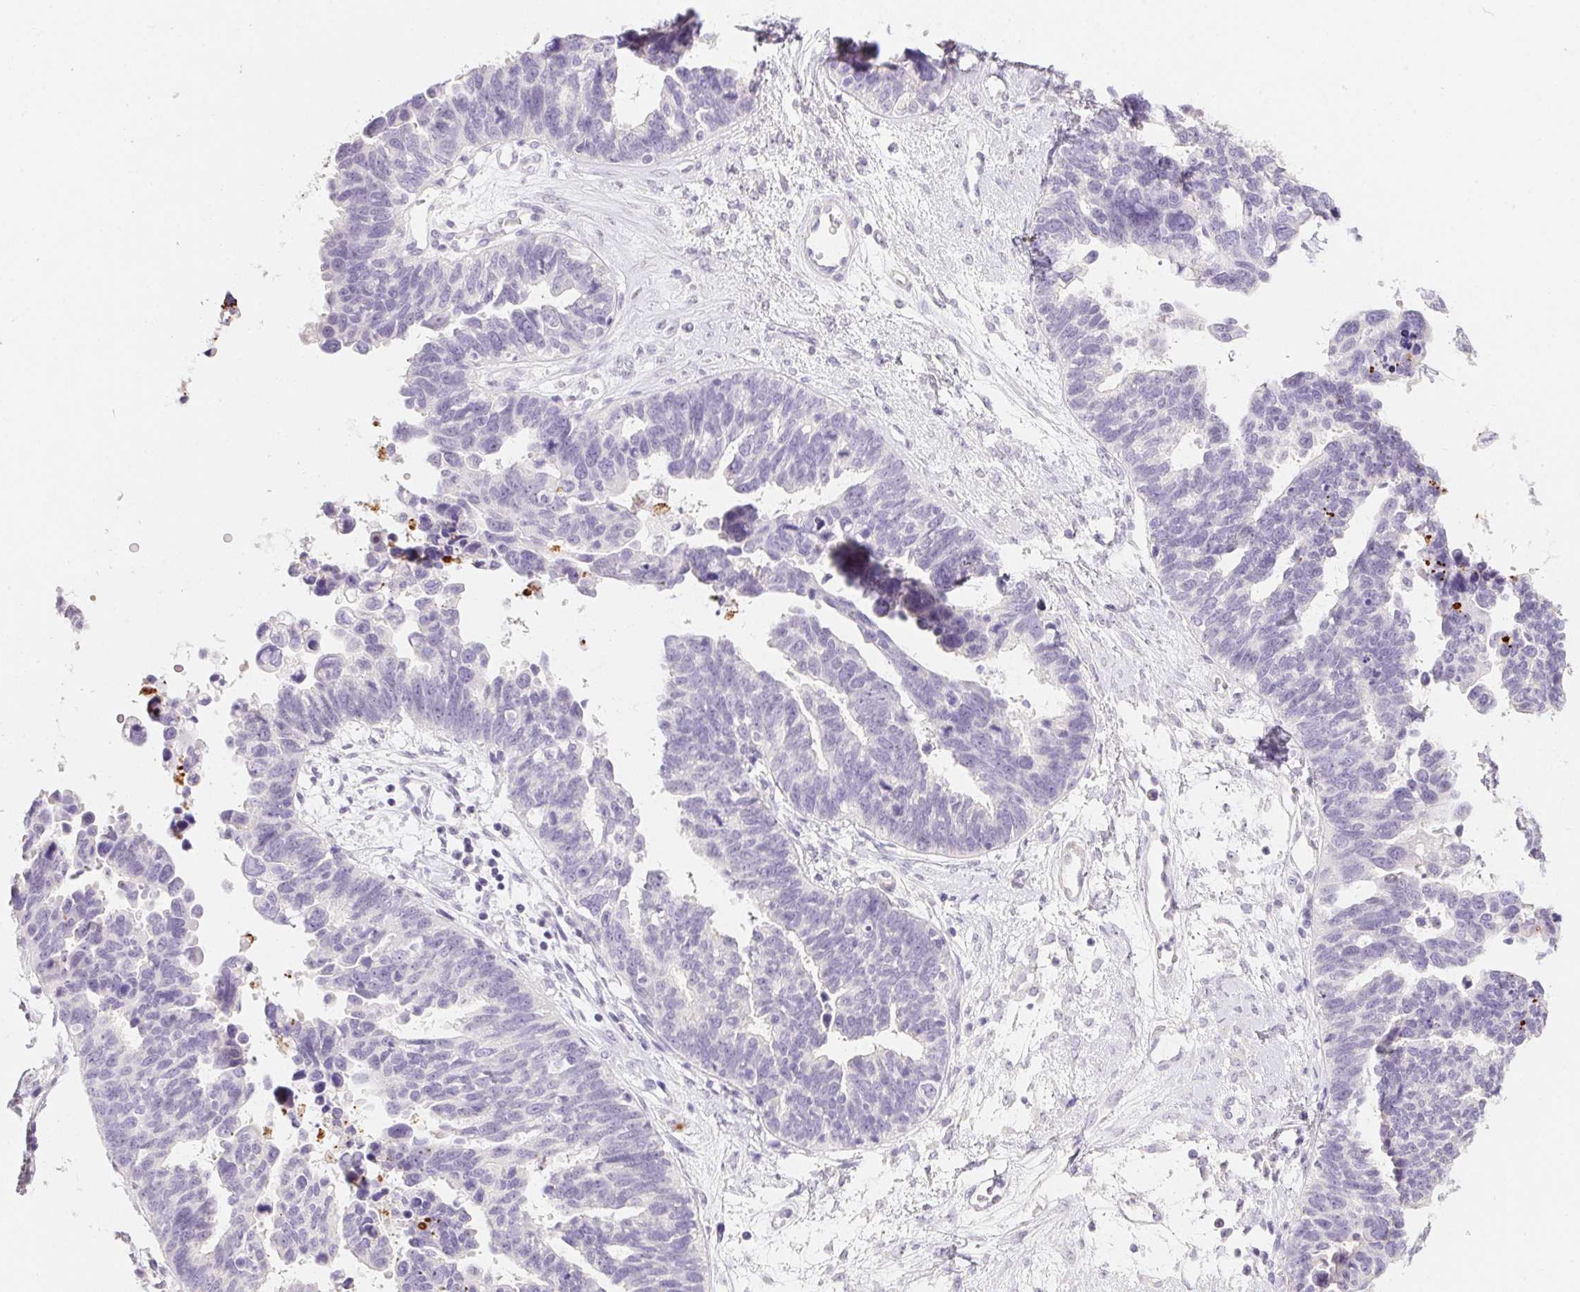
{"staining": {"intensity": "negative", "quantity": "none", "location": "none"}, "tissue": "ovarian cancer", "cell_type": "Tumor cells", "image_type": "cancer", "snomed": [{"axis": "morphology", "description": "Cystadenocarcinoma, serous, NOS"}, {"axis": "topography", "description": "Ovary"}], "caption": "Tumor cells show no significant protein staining in ovarian serous cystadenocarcinoma.", "gene": "MYL4", "patient": {"sex": "female", "age": 60}}